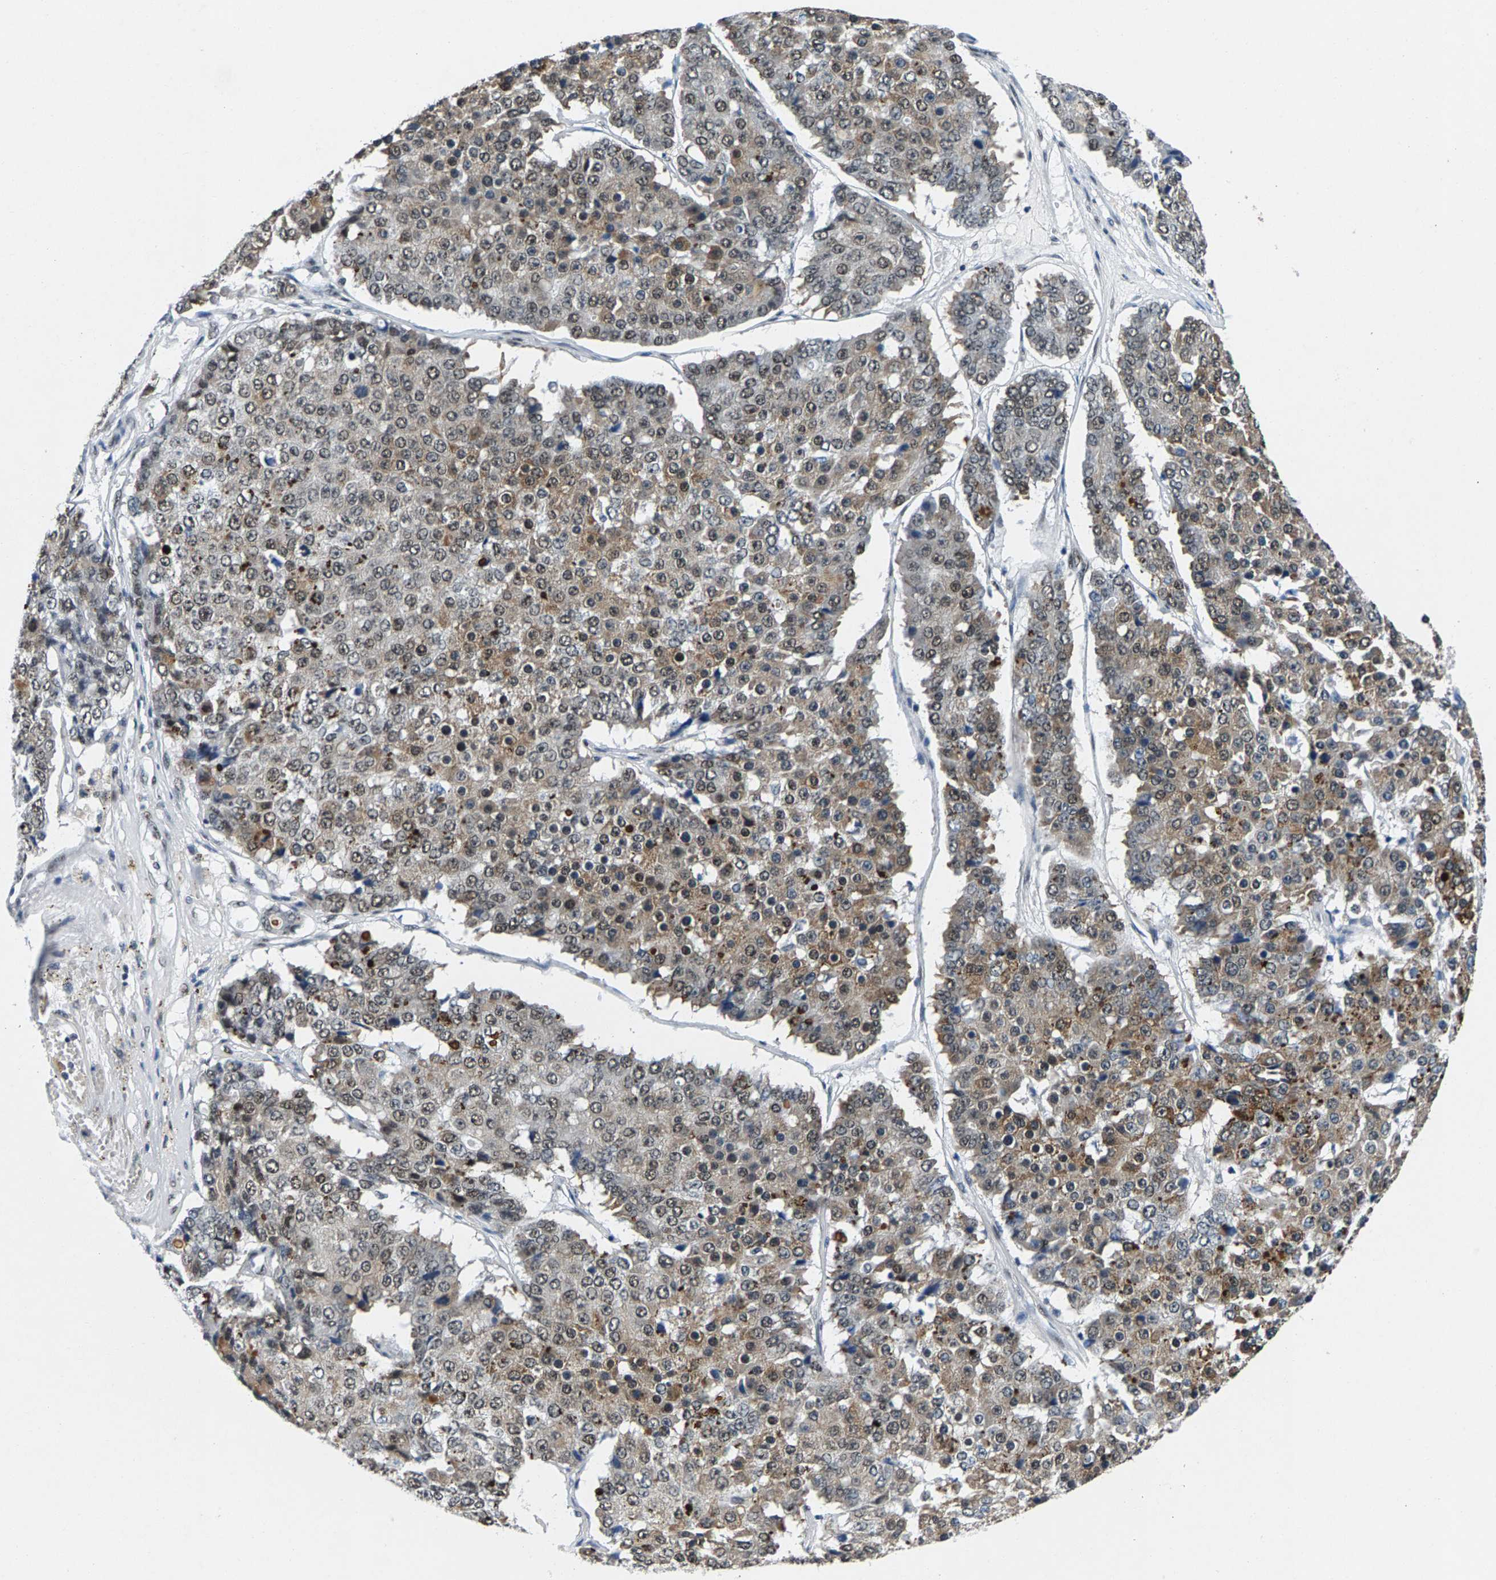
{"staining": {"intensity": "weak", "quantity": ">75%", "location": "cytoplasmic/membranous,nuclear"}, "tissue": "pancreatic cancer", "cell_type": "Tumor cells", "image_type": "cancer", "snomed": [{"axis": "morphology", "description": "Adenocarcinoma, NOS"}, {"axis": "topography", "description": "Pancreas"}], "caption": "Weak cytoplasmic/membranous and nuclear protein expression is seen in about >75% of tumor cells in pancreatic cancer.", "gene": "ATF2", "patient": {"sex": "male", "age": 50}}